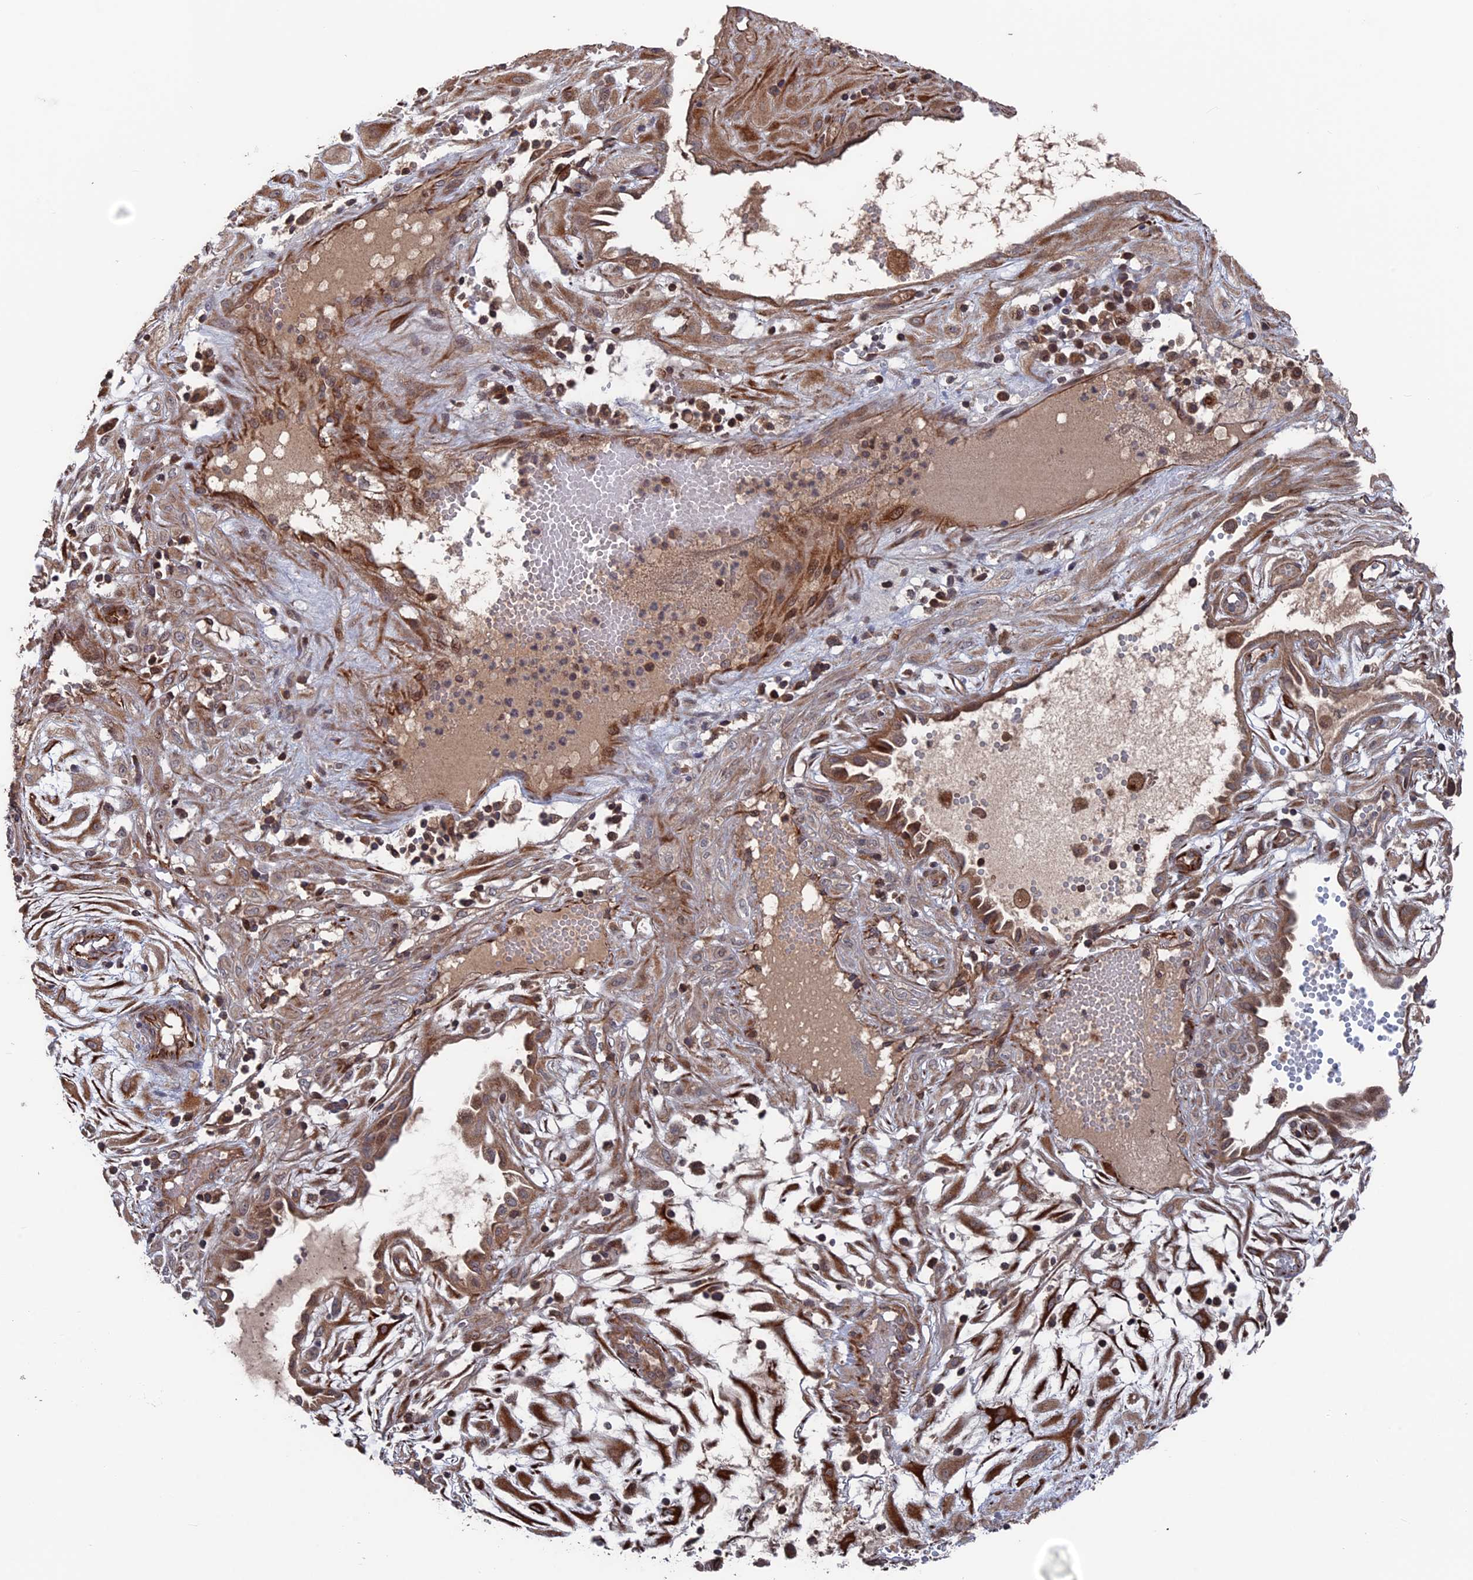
{"staining": {"intensity": "moderate", "quantity": ">75%", "location": "cytoplasmic/membranous"}, "tissue": "cervical cancer", "cell_type": "Tumor cells", "image_type": "cancer", "snomed": [{"axis": "morphology", "description": "Squamous cell carcinoma, NOS"}, {"axis": "topography", "description": "Cervix"}], "caption": "The micrograph reveals staining of squamous cell carcinoma (cervical), revealing moderate cytoplasmic/membranous protein positivity (brown color) within tumor cells.", "gene": "PLA2G15", "patient": {"sex": "female", "age": 36}}